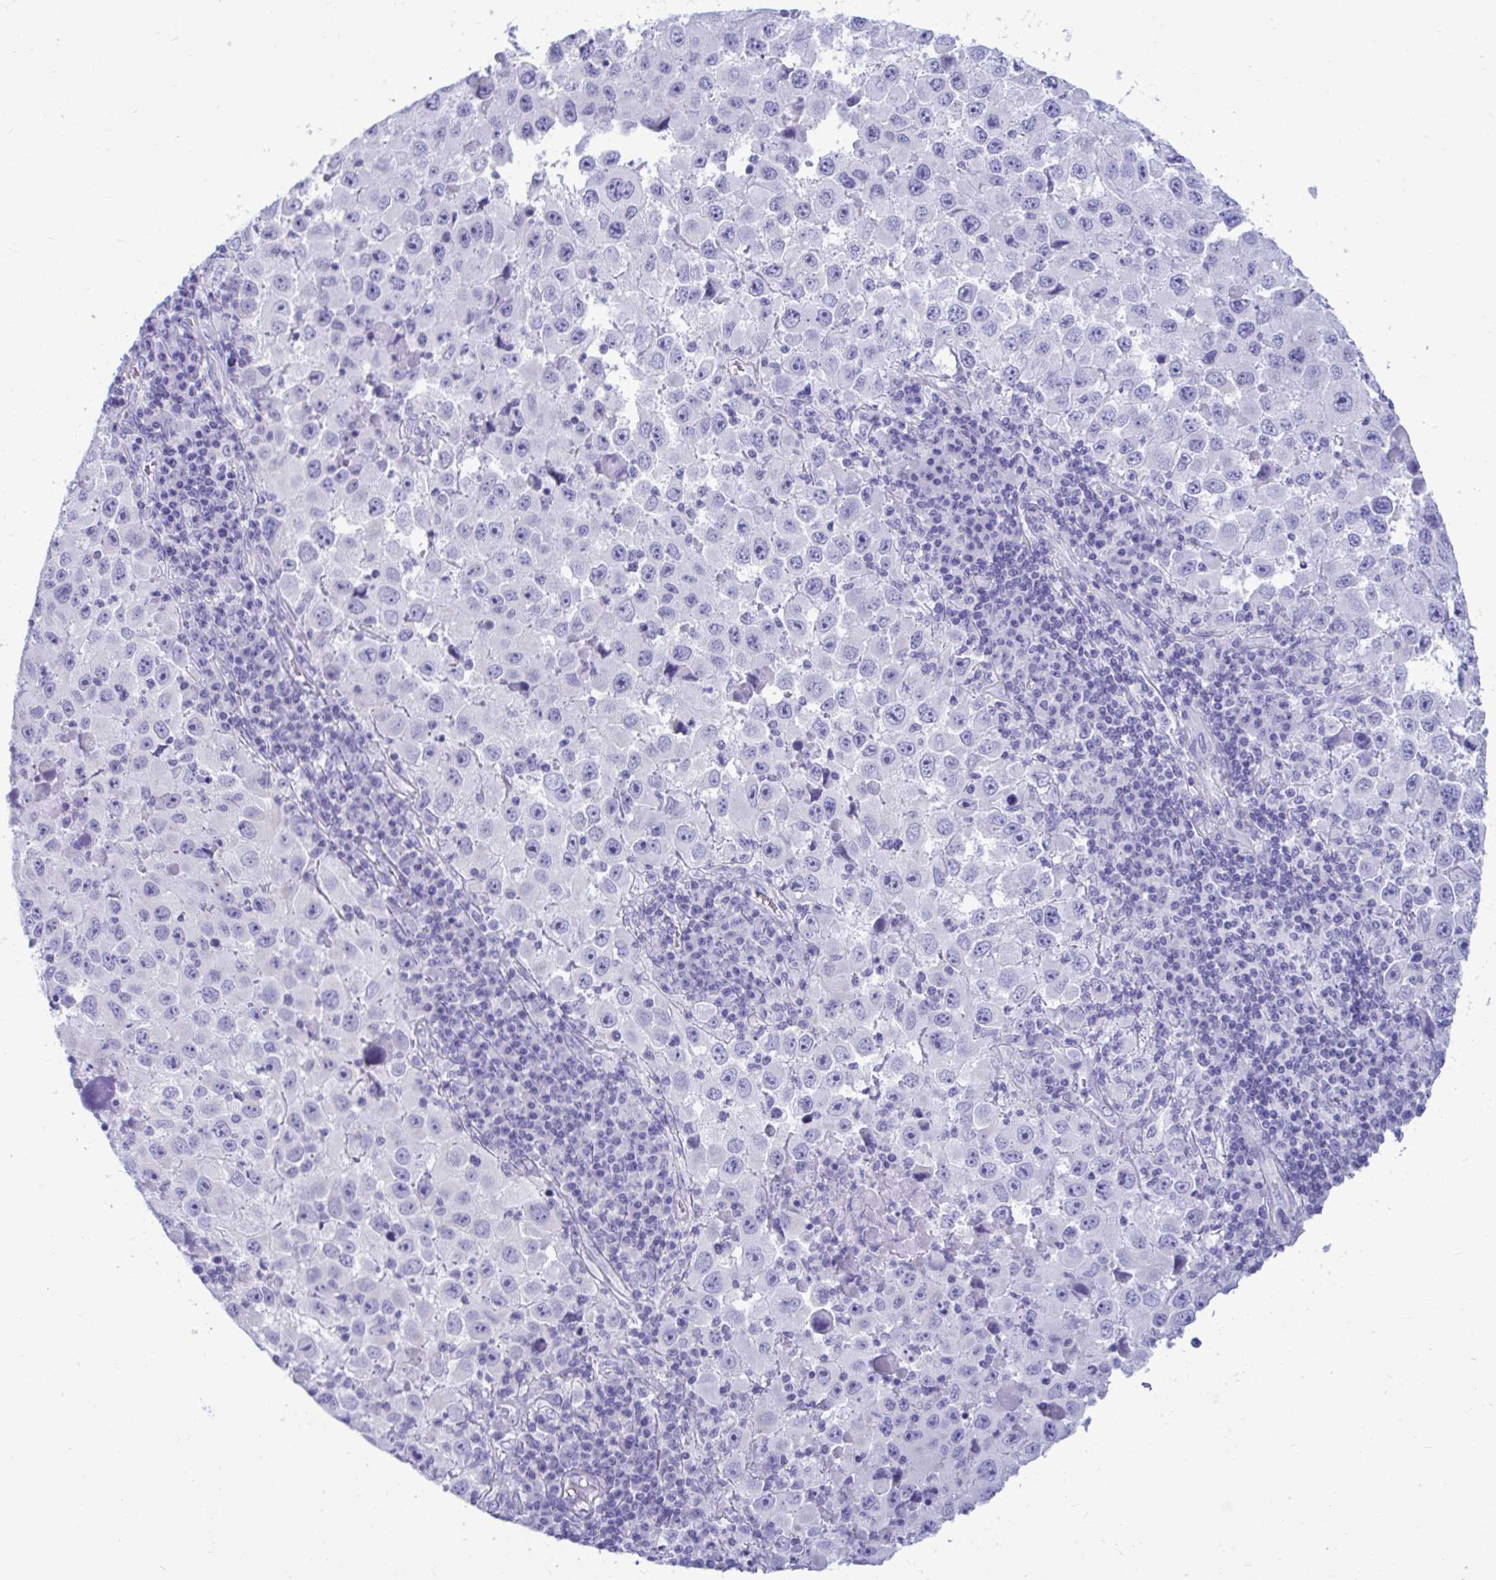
{"staining": {"intensity": "negative", "quantity": "none", "location": "none"}, "tissue": "melanoma", "cell_type": "Tumor cells", "image_type": "cancer", "snomed": [{"axis": "morphology", "description": "Malignant melanoma, Metastatic site"}, {"axis": "topography", "description": "Lymph node"}], "caption": "This is an immunohistochemistry (IHC) histopathology image of malignant melanoma (metastatic site). There is no expression in tumor cells.", "gene": "SHISA8", "patient": {"sex": "female", "age": 67}}